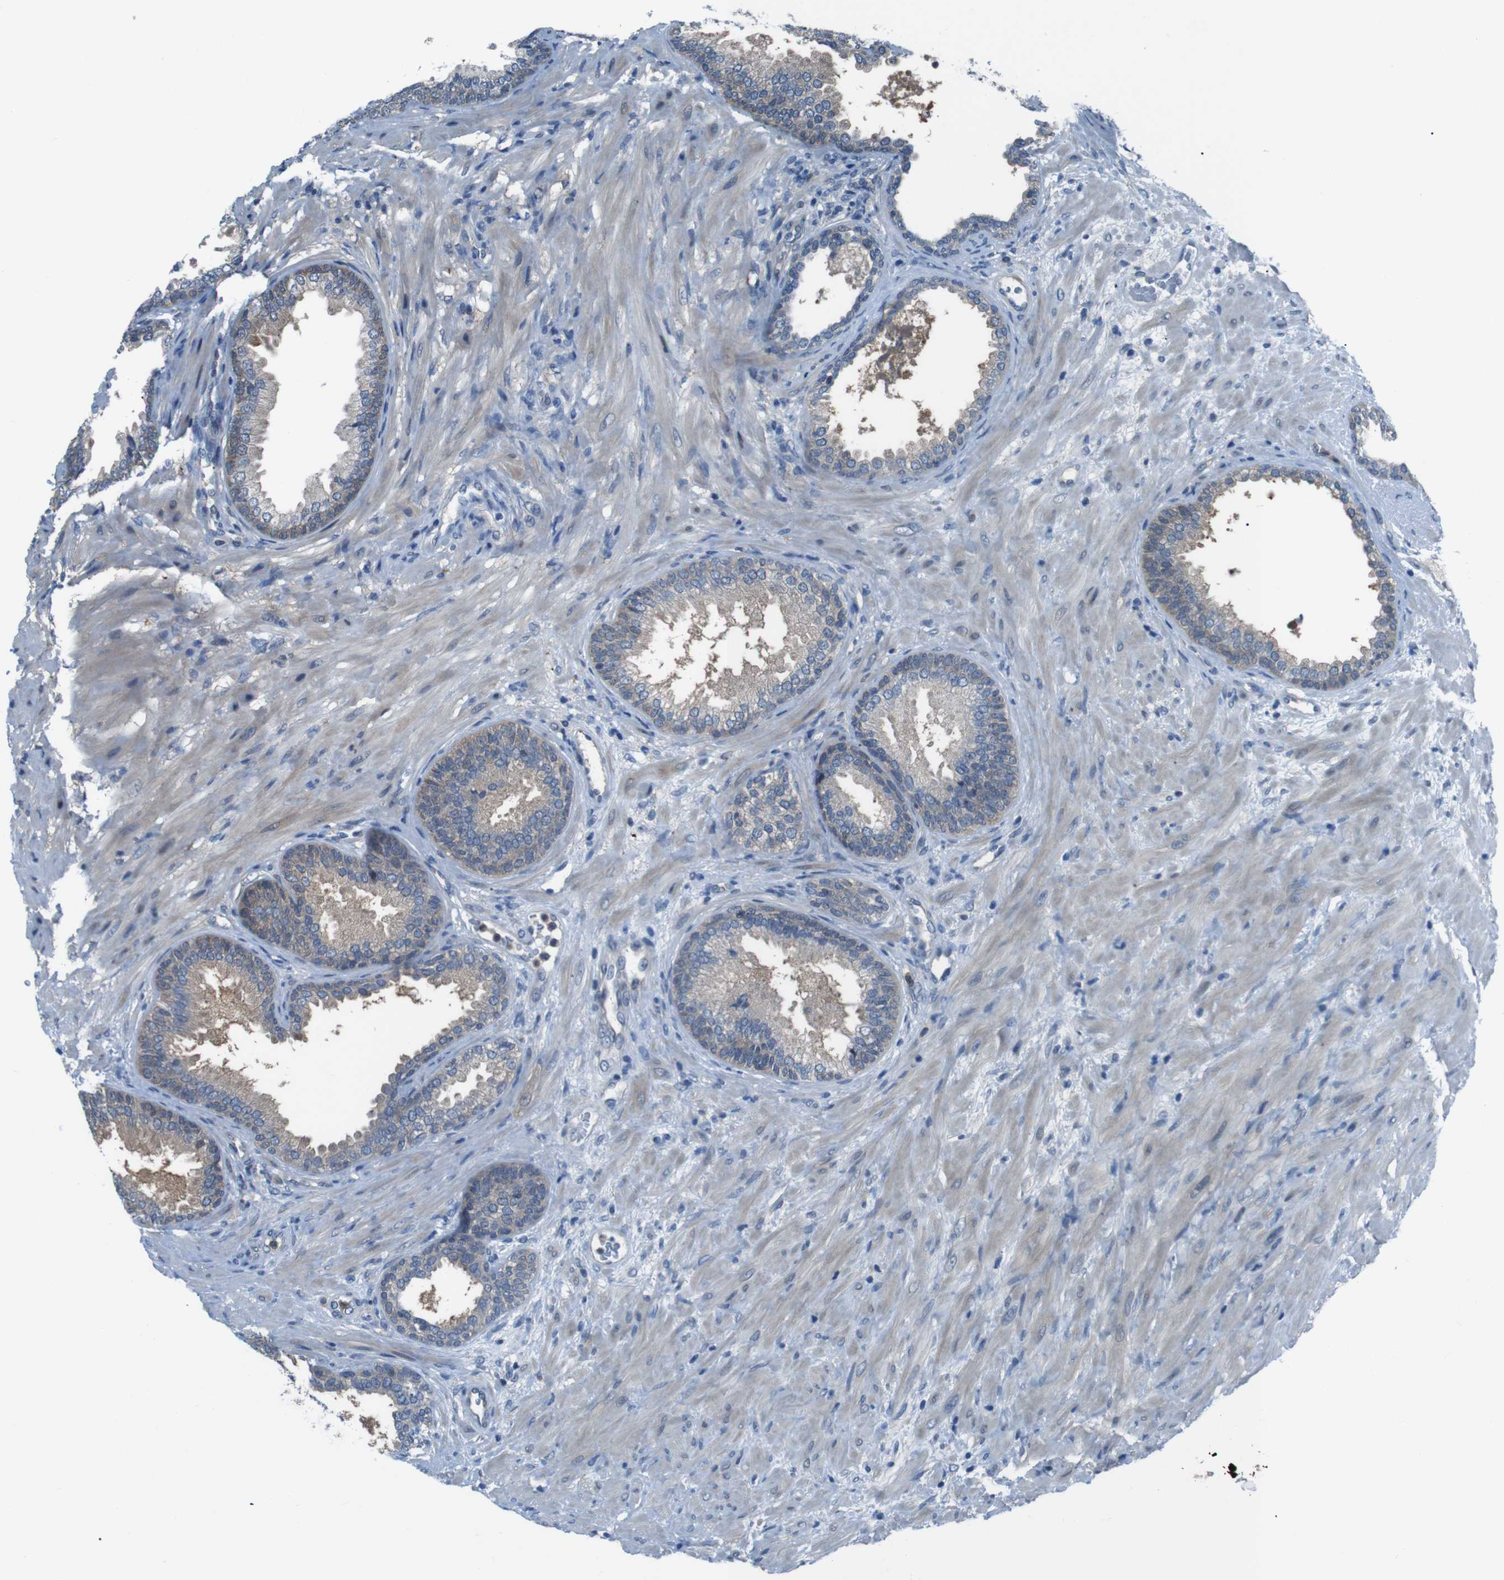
{"staining": {"intensity": "weak", "quantity": "25%-75%", "location": "cytoplasmic/membranous"}, "tissue": "prostate", "cell_type": "Glandular cells", "image_type": "normal", "snomed": [{"axis": "morphology", "description": "Normal tissue, NOS"}, {"axis": "topography", "description": "Prostate"}], "caption": "Prostate stained with a brown dye reveals weak cytoplasmic/membranous positive positivity in approximately 25%-75% of glandular cells.", "gene": "NANOS2", "patient": {"sex": "male", "age": 76}}